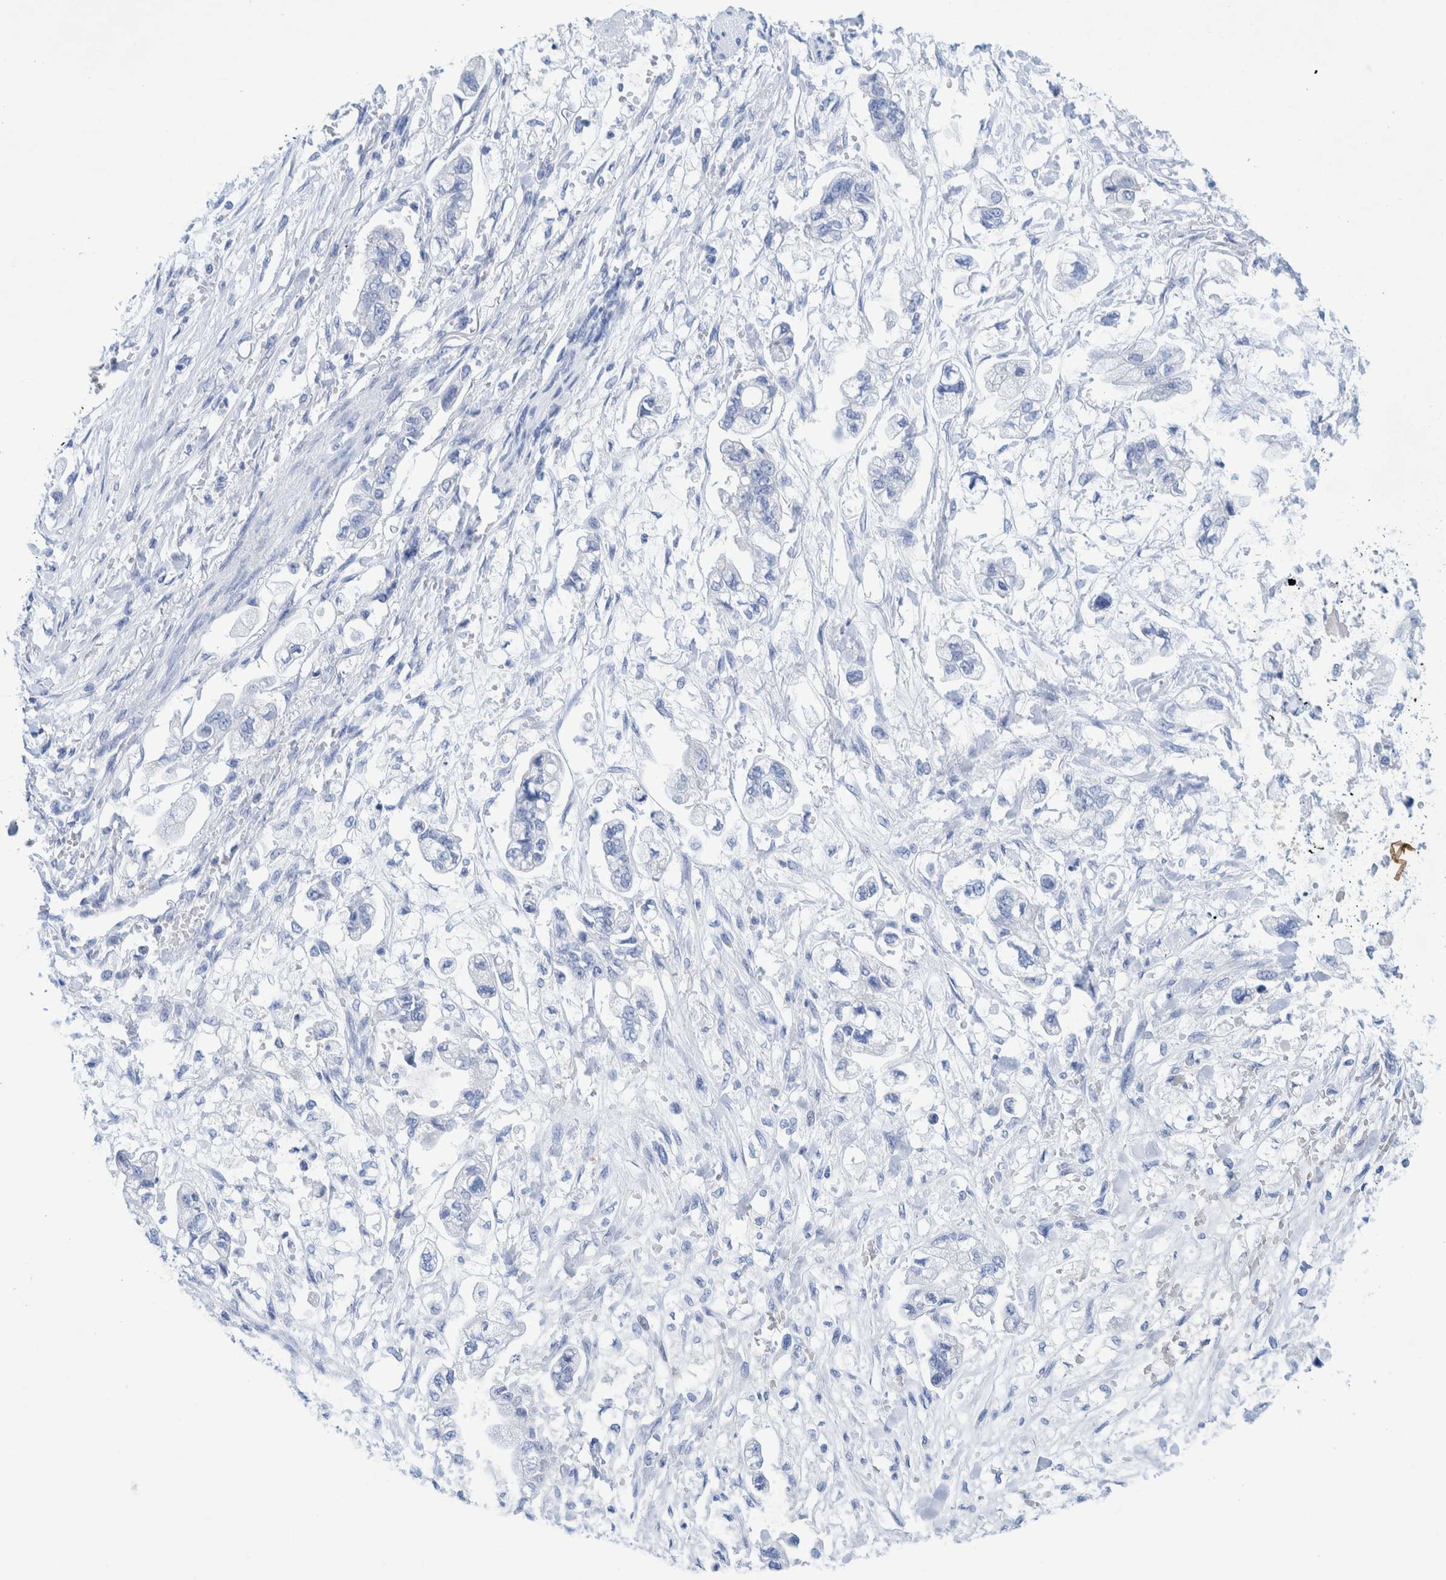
{"staining": {"intensity": "negative", "quantity": "none", "location": "none"}, "tissue": "stomach cancer", "cell_type": "Tumor cells", "image_type": "cancer", "snomed": [{"axis": "morphology", "description": "Normal tissue, NOS"}, {"axis": "morphology", "description": "Adenocarcinoma, NOS"}, {"axis": "topography", "description": "Stomach"}], "caption": "High power microscopy image of an IHC photomicrograph of stomach cancer, revealing no significant positivity in tumor cells.", "gene": "PERP", "patient": {"sex": "male", "age": 62}}